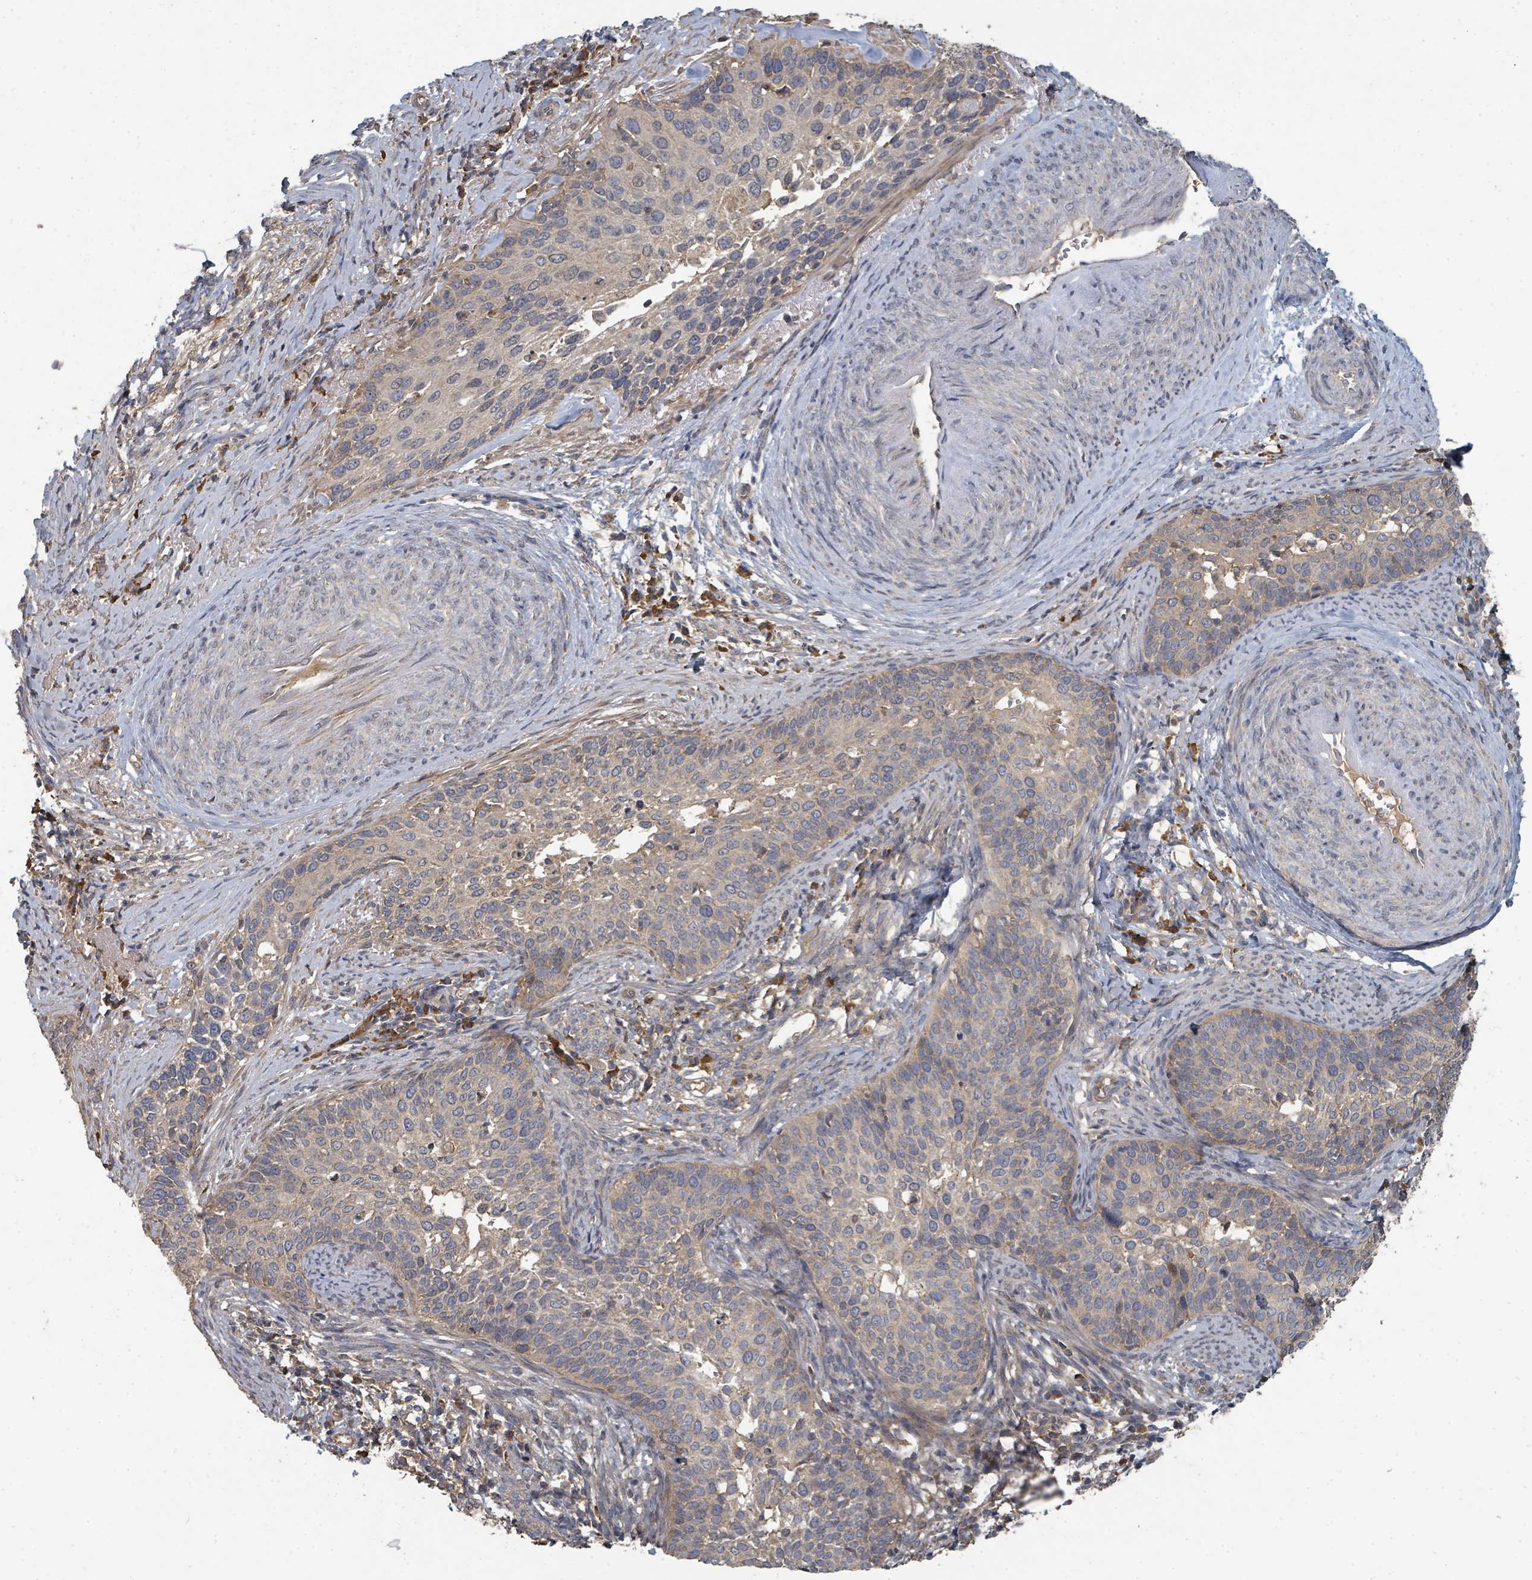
{"staining": {"intensity": "weak", "quantity": ">75%", "location": "cytoplasmic/membranous"}, "tissue": "cervical cancer", "cell_type": "Tumor cells", "image_type": "cancer", "snomed": [{"axis": "morphology", "description": "Squamous cell carcinoma, NOS"}, {"axis": "topography", "description": "Cervix"}], "caption": "Squamous cell carcinoma (cervical) stained with DAB (3,3'-diaminobenzidine) immunohistochemistry (IHC) demonstrates low levels of weak cytoplasmic/membranous positivity in approximately >75% of tumor cells.", "gene": "WDFY1", "patient": {"sex": "female", "age": 44}}